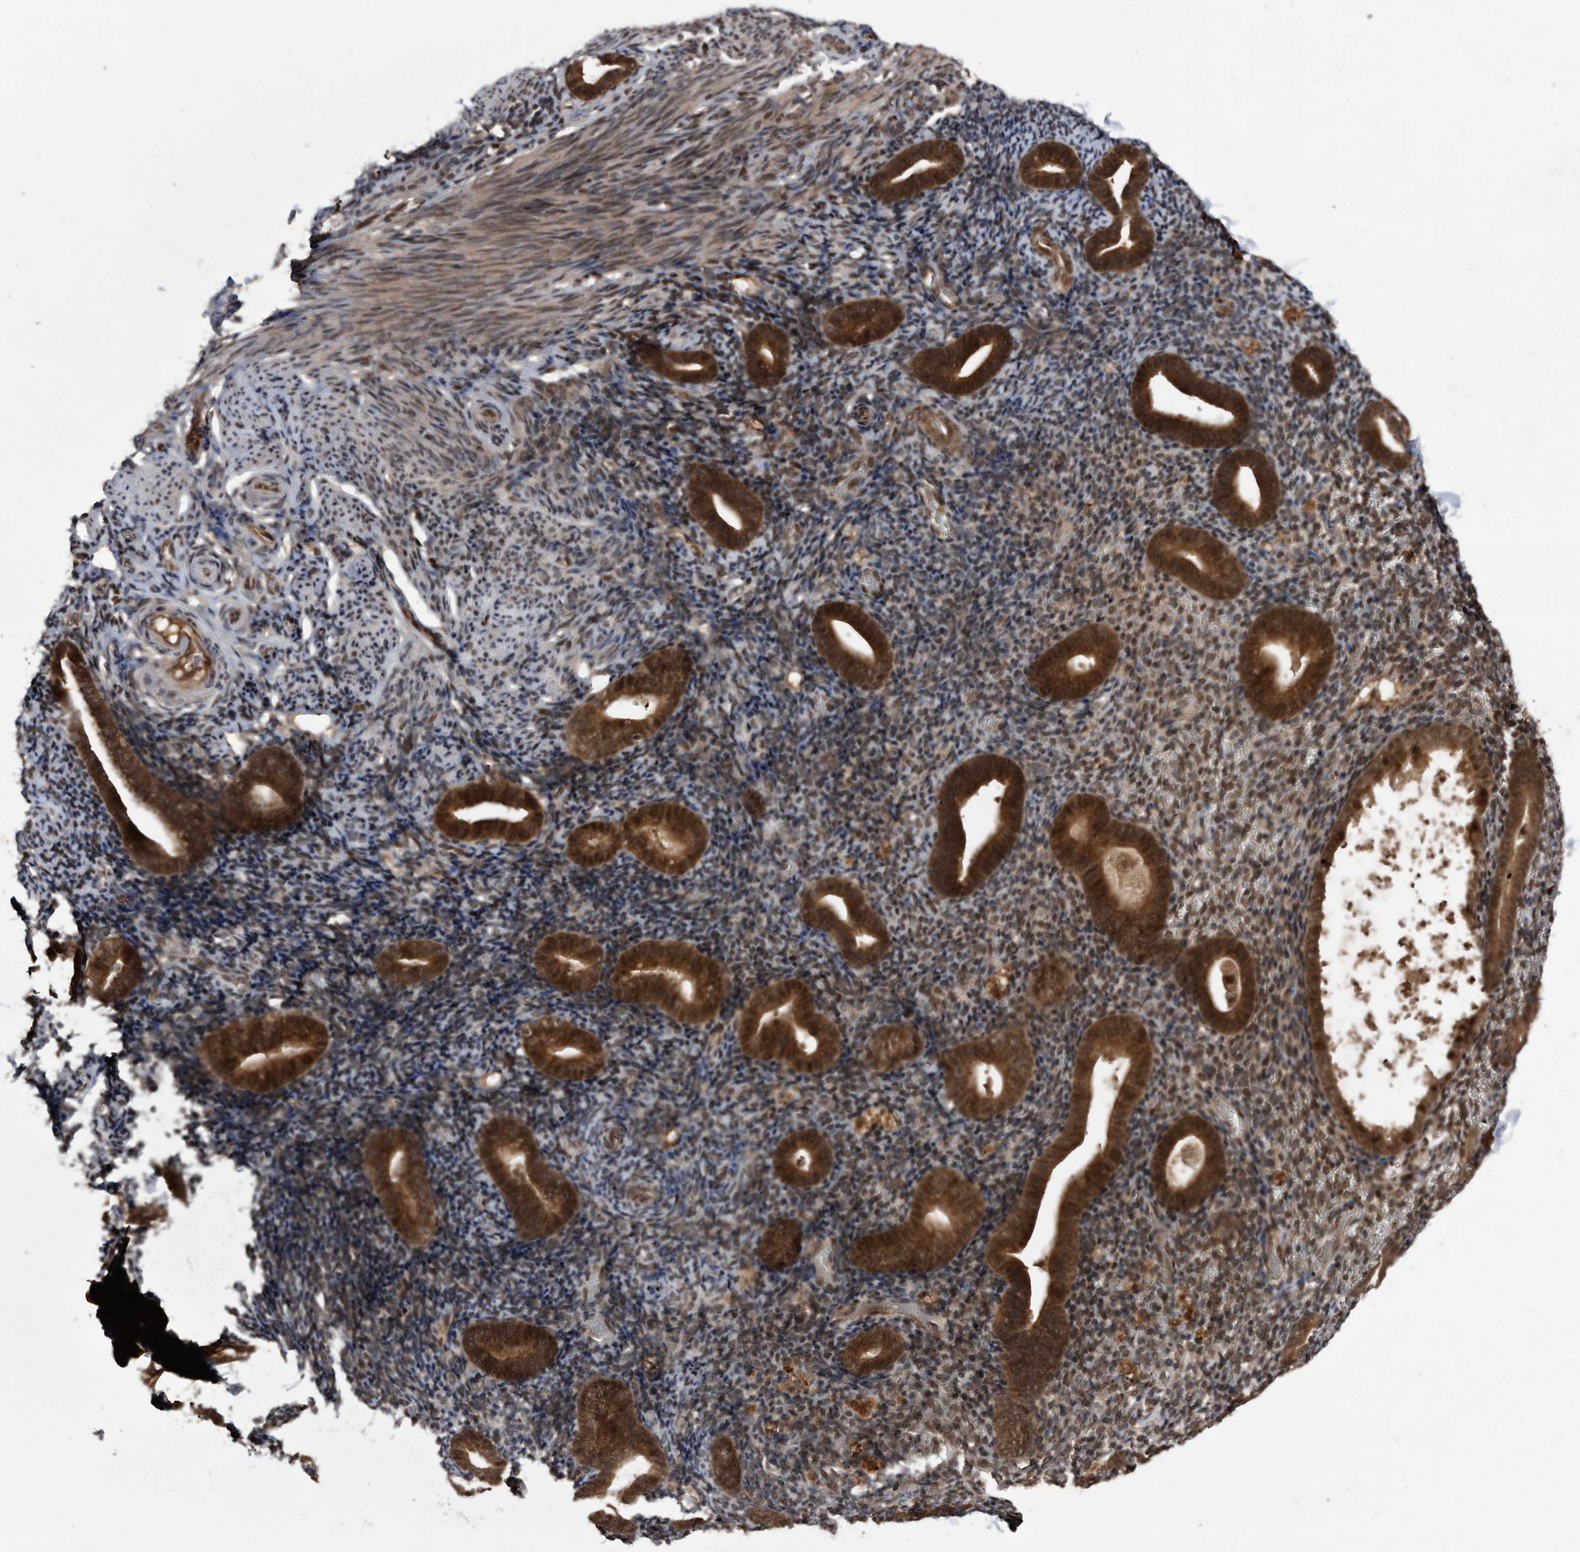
{"staining": {"intensity": "moderate", "quantity": "25%-75%", "location": "nuclear"}, "tissue": "endometrium", "cell_type": "Cells in endometrial stroma", "image_type": "normal", "snomed": [{"axis": "morphology", "description": "Normal tissue, NOS"}, {"axis": "topography", "description": "Endometrium"}], "caption": "About 25%-75% of cells in endometrial stroma in unremarkable endometrium reveal moderate nuclear protein expression as visualized by brown immunohistochemical staining.", "gene": "RAD23B", "patient": {"sex": "female", "age": 51}}